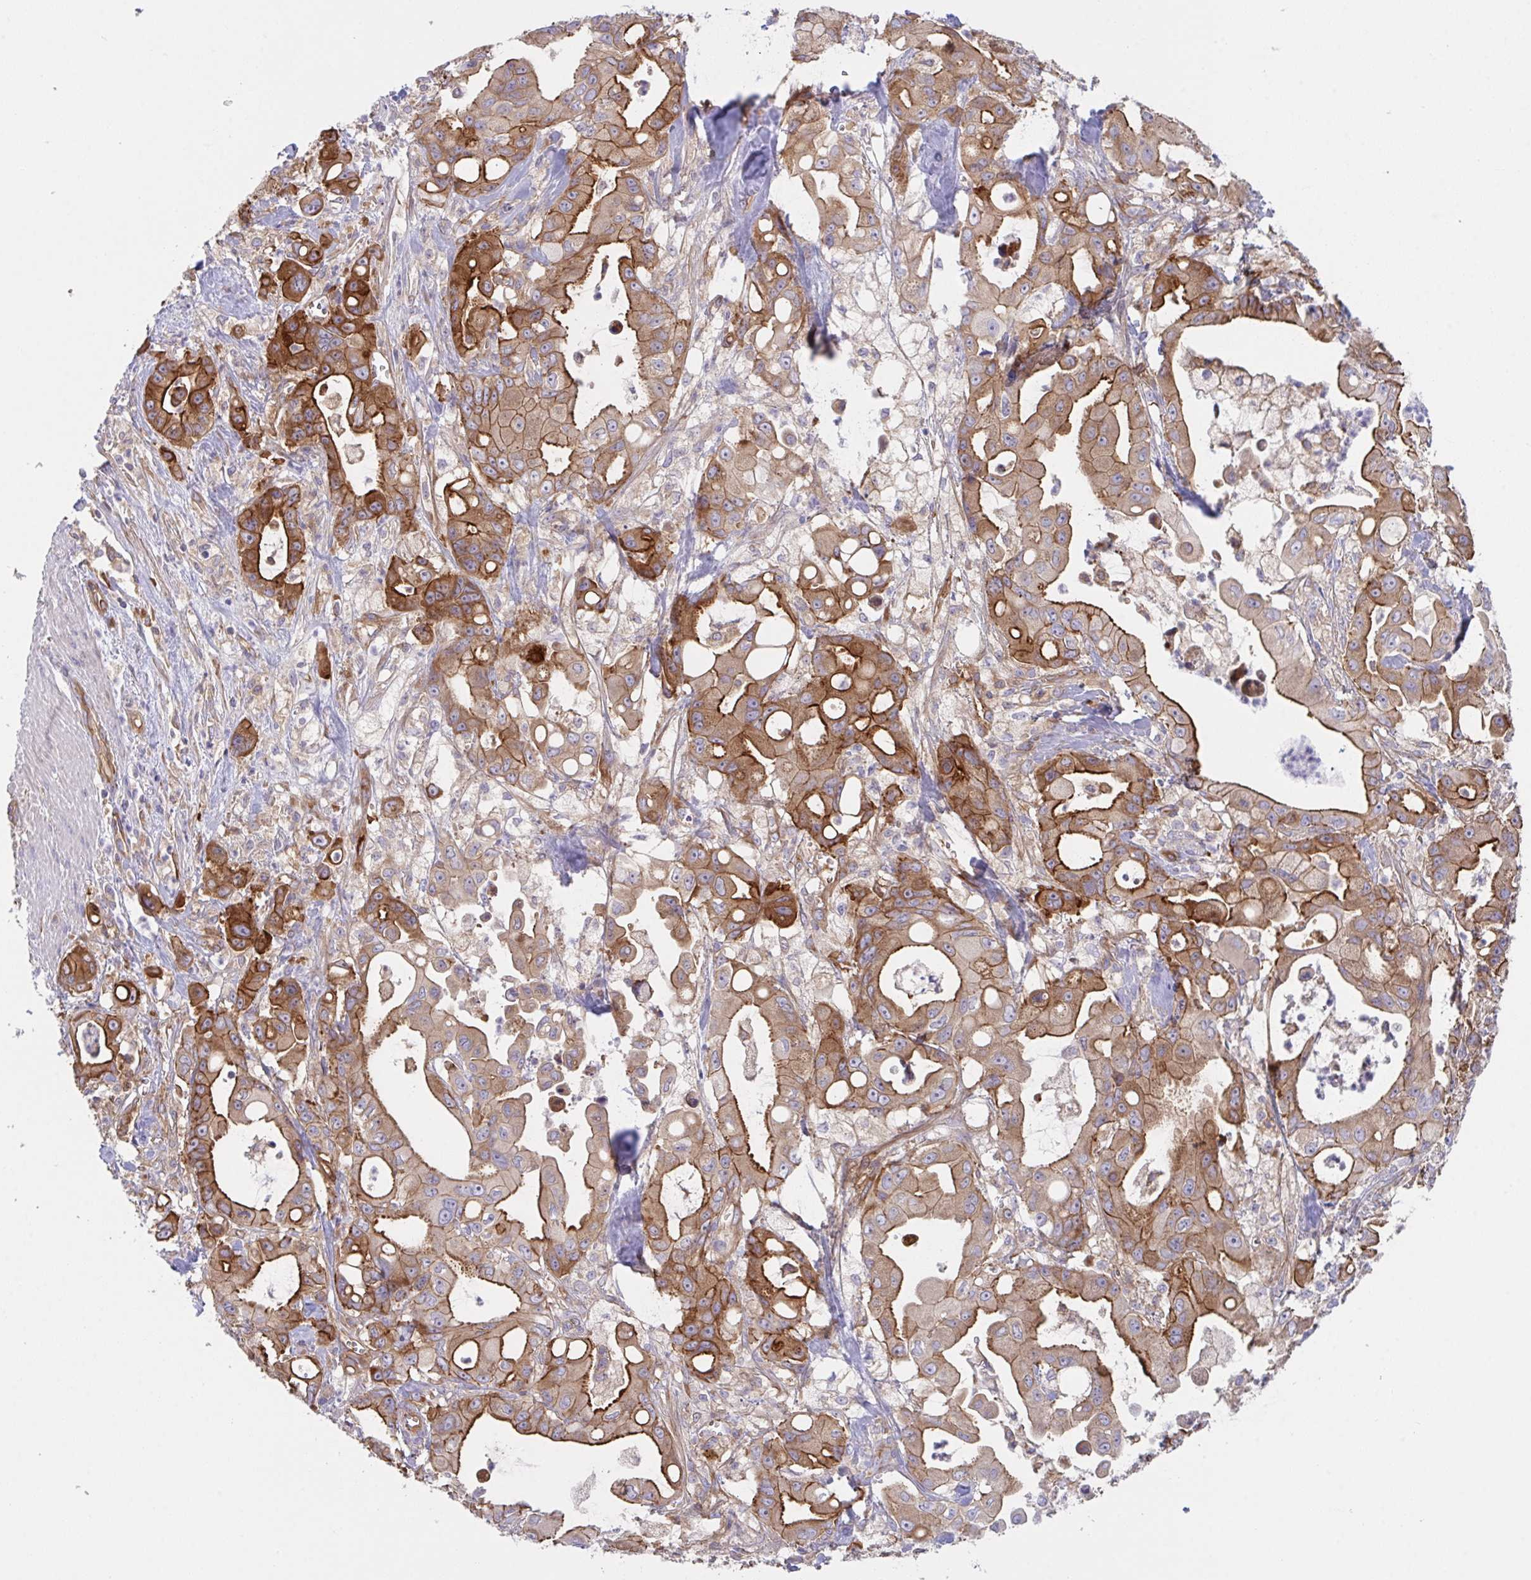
{"staining": {"intensity": "moderate", "quantity": ">75%", "location": "cytoplasmic/membranous"}, "tissue": "pancreatic cancer", "cell_type": "Tumor cells", "image_type": "cancer", "snomed": [{"axis": "morphology", "description": "Adenocarcinoma, NOS"}, {"axis": "topography", "description": "Pancreas"}], "caption": "A histopathology image of human pancreatic cancer (adenocarcinoma) stained for a protein exhibits moderate cytoplasmic/membranous brown staining in tumor cells.", "gene": "YARS2", "patient": {"sex": "male", "age": 68}}